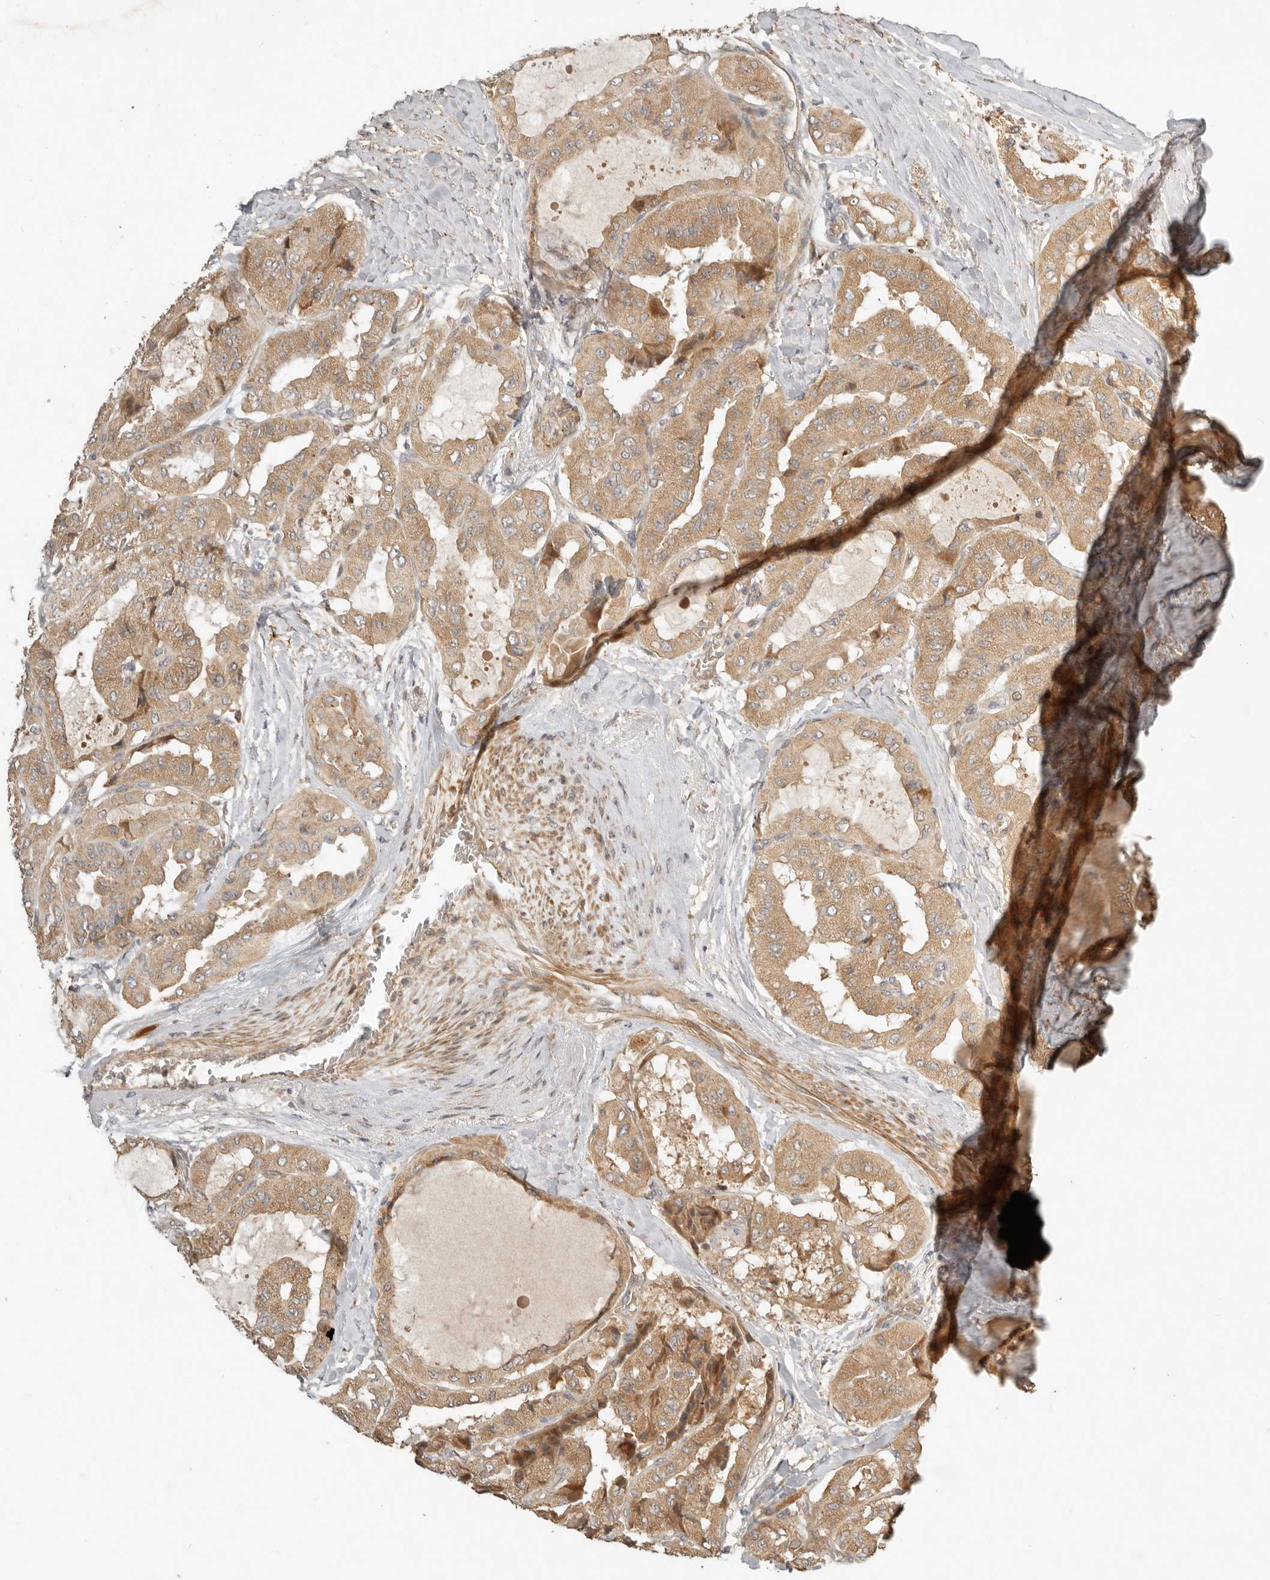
{"staining": {"intensity": "moderate", "quantity": ">75%", "location": "cytoplasmic/membranous"}, "tissue": "thyroid cancer", "cell_type": "Tumor cells", "image_type": "cancer", "snomed": [{"axis": "morphology", "description": "Papillary adenocarcinoma, NOS"}, {"axis": "topography", "description": "Thyroid gland"}], "caption": "Immunohistochemical staining of human papillary adenocarcinoma (thyroid) shows medium levels of moderate cytoplasmic/membranous protein staining in about >75% of tumor cells. Nuclei are stained in blue.", "gene": "CLEC4C", "patient": {"sex": "female", "age": 59}}